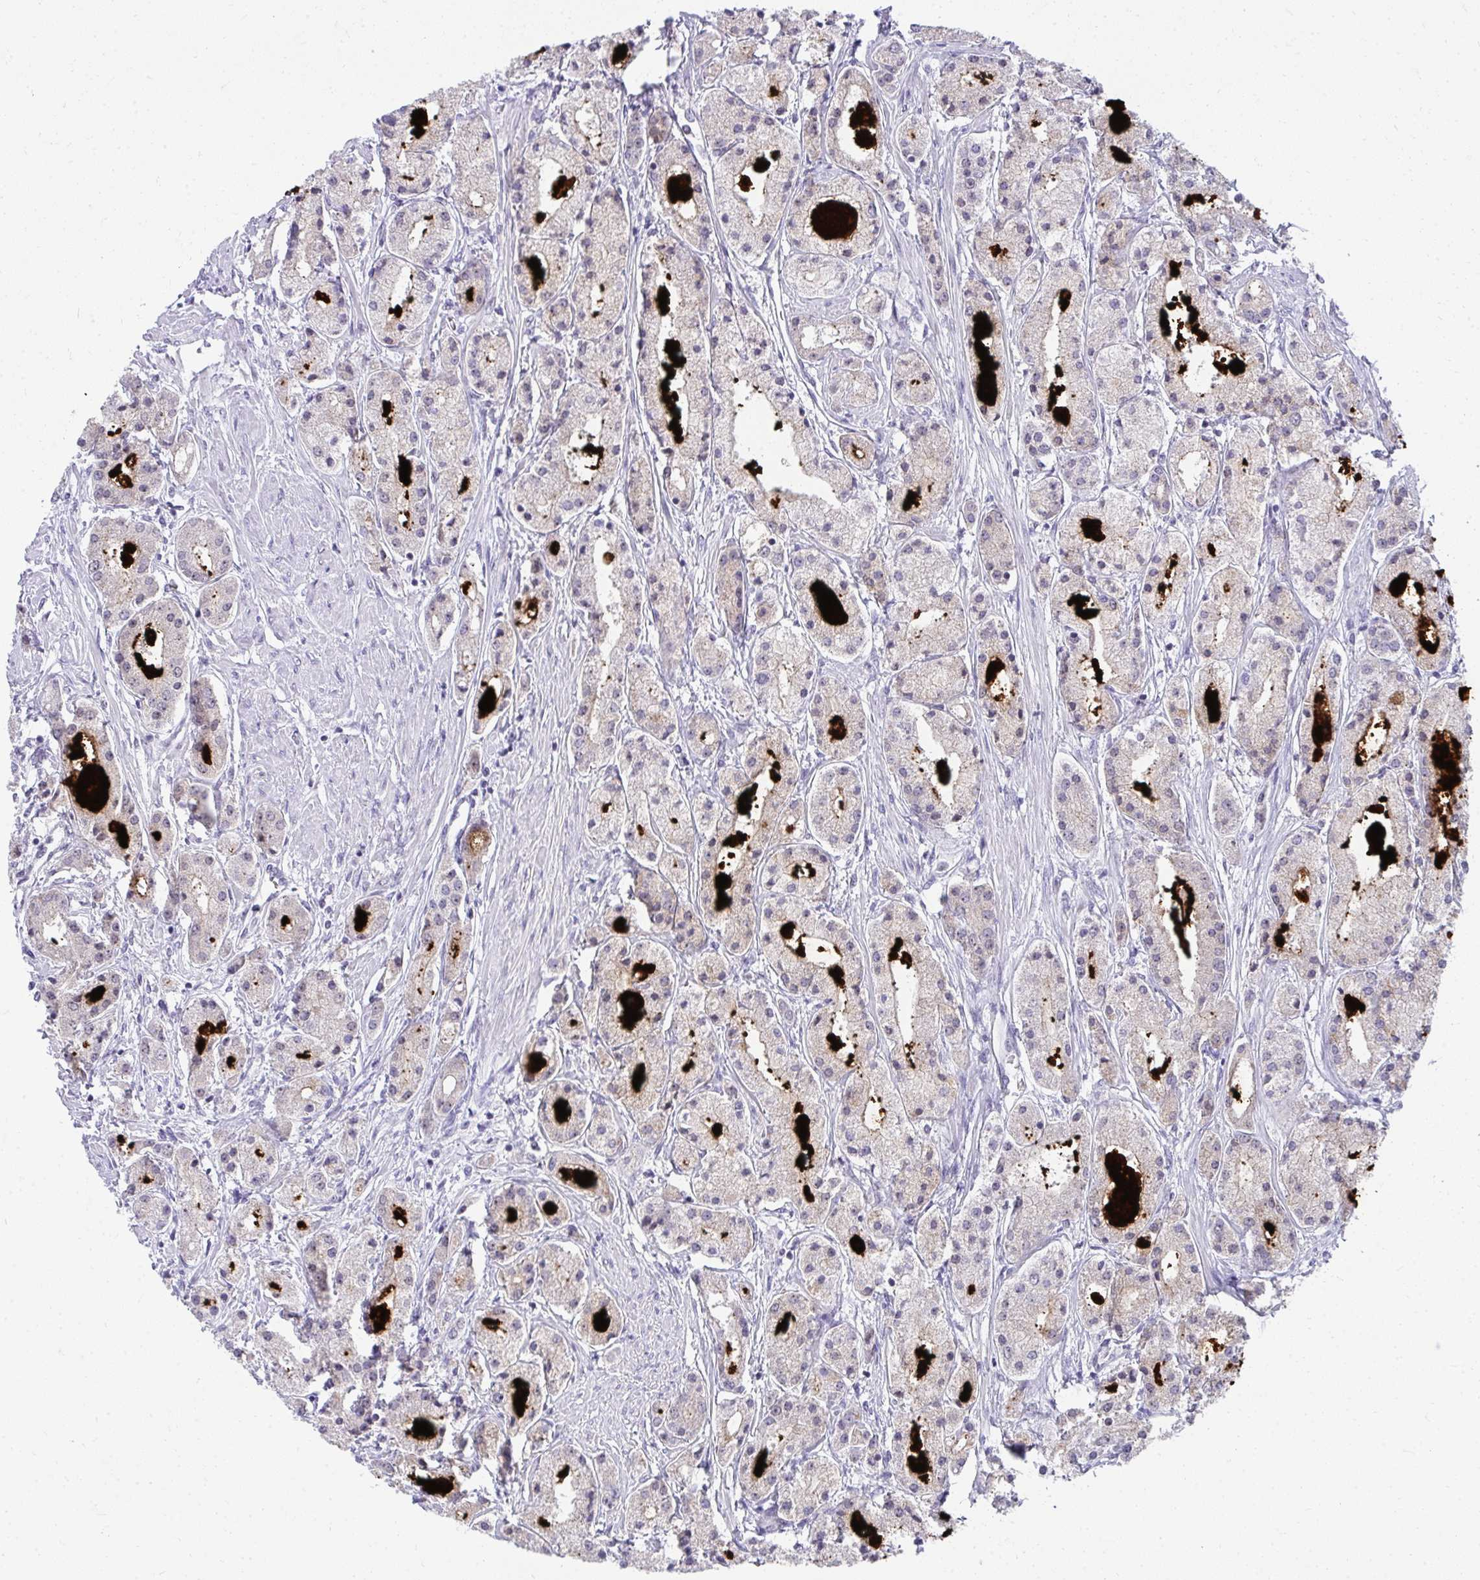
{"staining": {"intensity": "negative", "quantity": "none", "location": "none"}, "tissue": "prostate cancer", "cell_type": "Tumor cells", "image_type": "cancer", "snomed": [{"axis": "morphology", "description": "Adenocarcinoma, High grade"}, {"axis": "topography", "description": "Prostate"}], "caption": "There is no significant expression in tumor cells of high-grade adenocarcinoma (prostate).", "gene": "HIRA", "patient": {"sex": "male", "age": 67}}